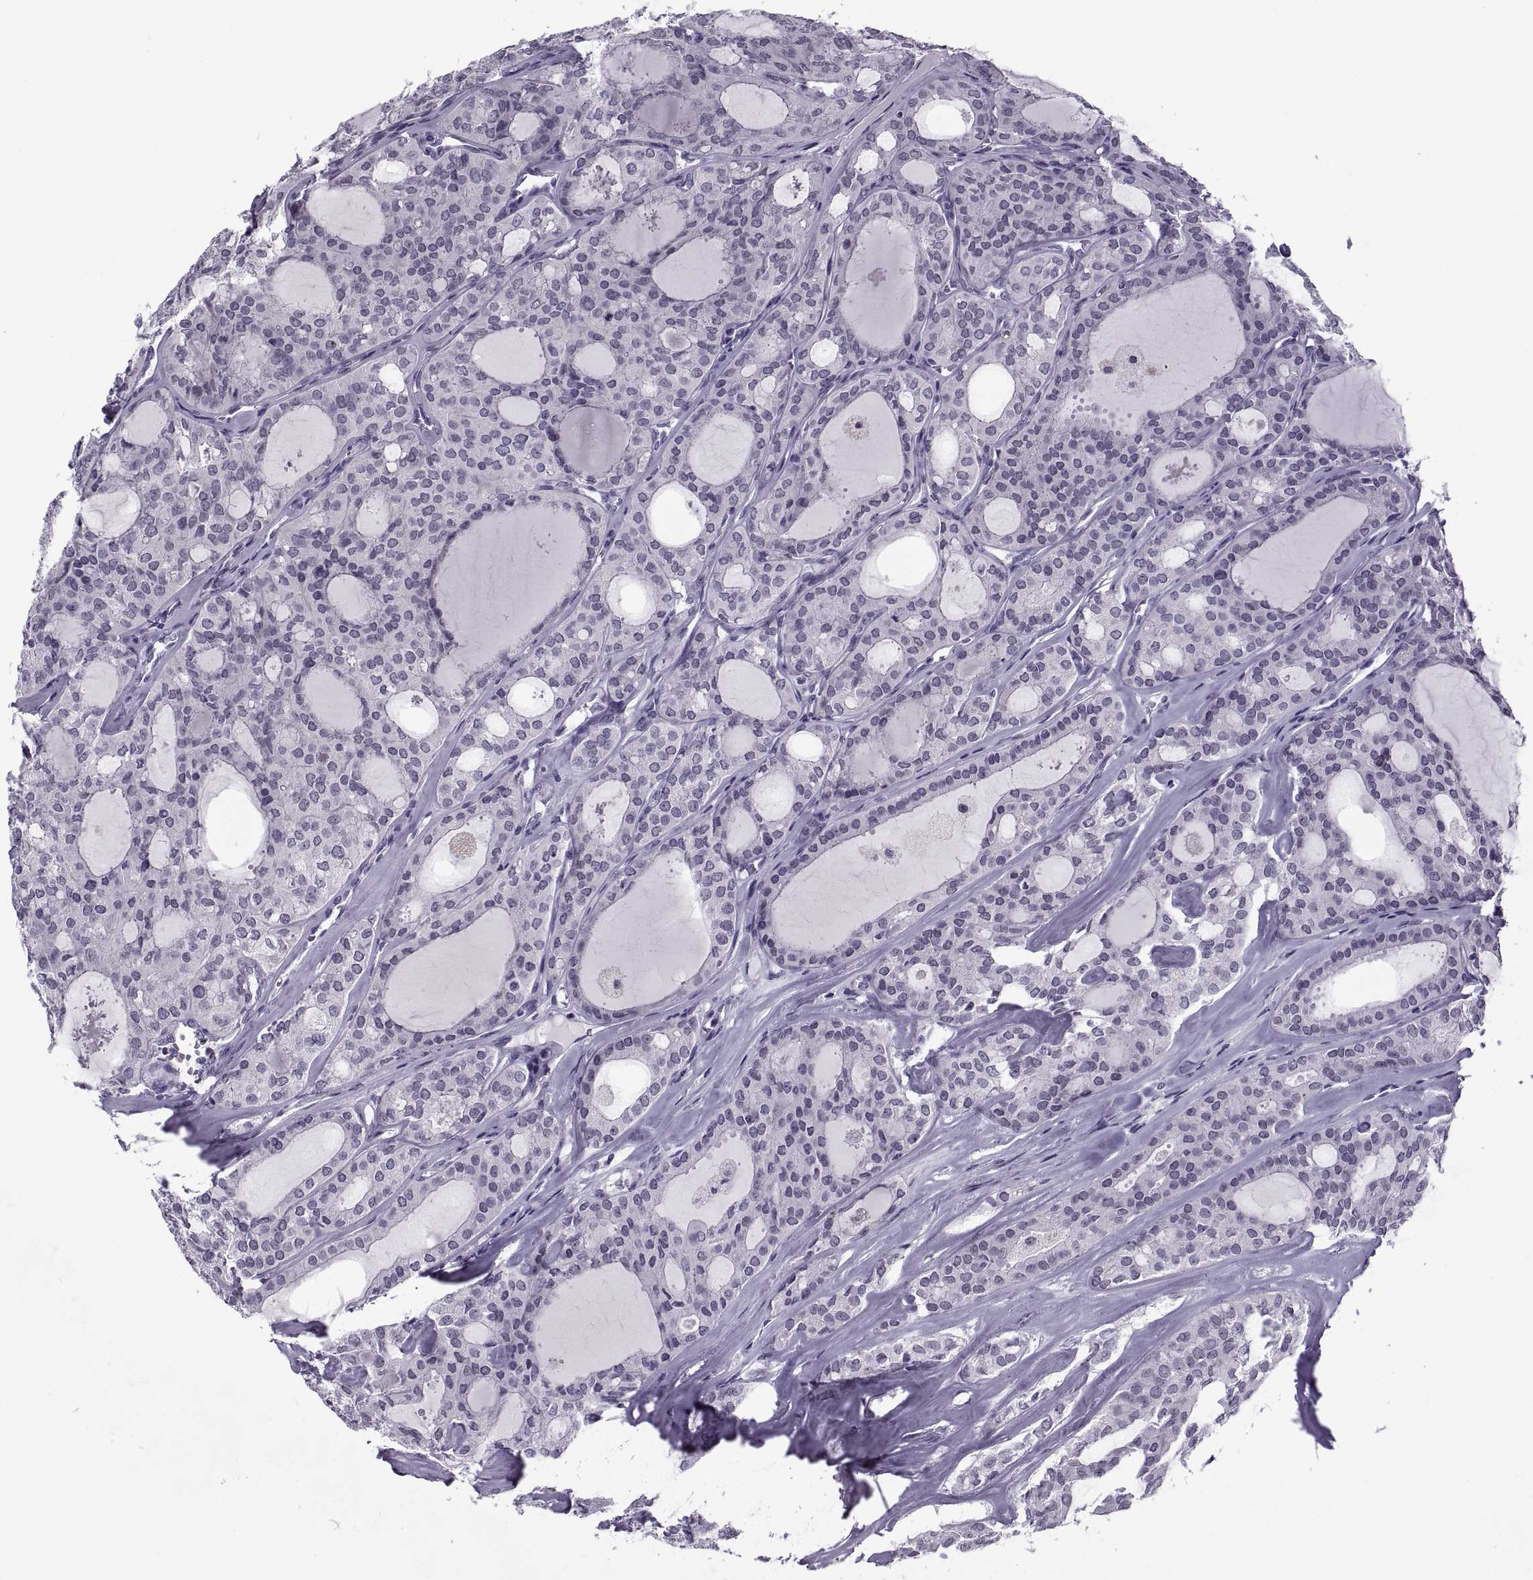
{"staining": {"intensity": "negative", "quantity": "none", "location": "none"}, "tissue": "thyroid cancer", "cell_type": "Tumor cells", "image_type": "cancer", "snomed": [{"axis": "morphology", "description": "Follicular adenoma carcinoma, NOS"}, {"axis": "topography", "description": "Thyroid gland"}], "caption": "Tumor cells show no significant protein staining in thyroid cancer (follicular adenoma carcinoma).", "gene": "TBC1D3G", "patient": {"sex": "male", "age": 75}}